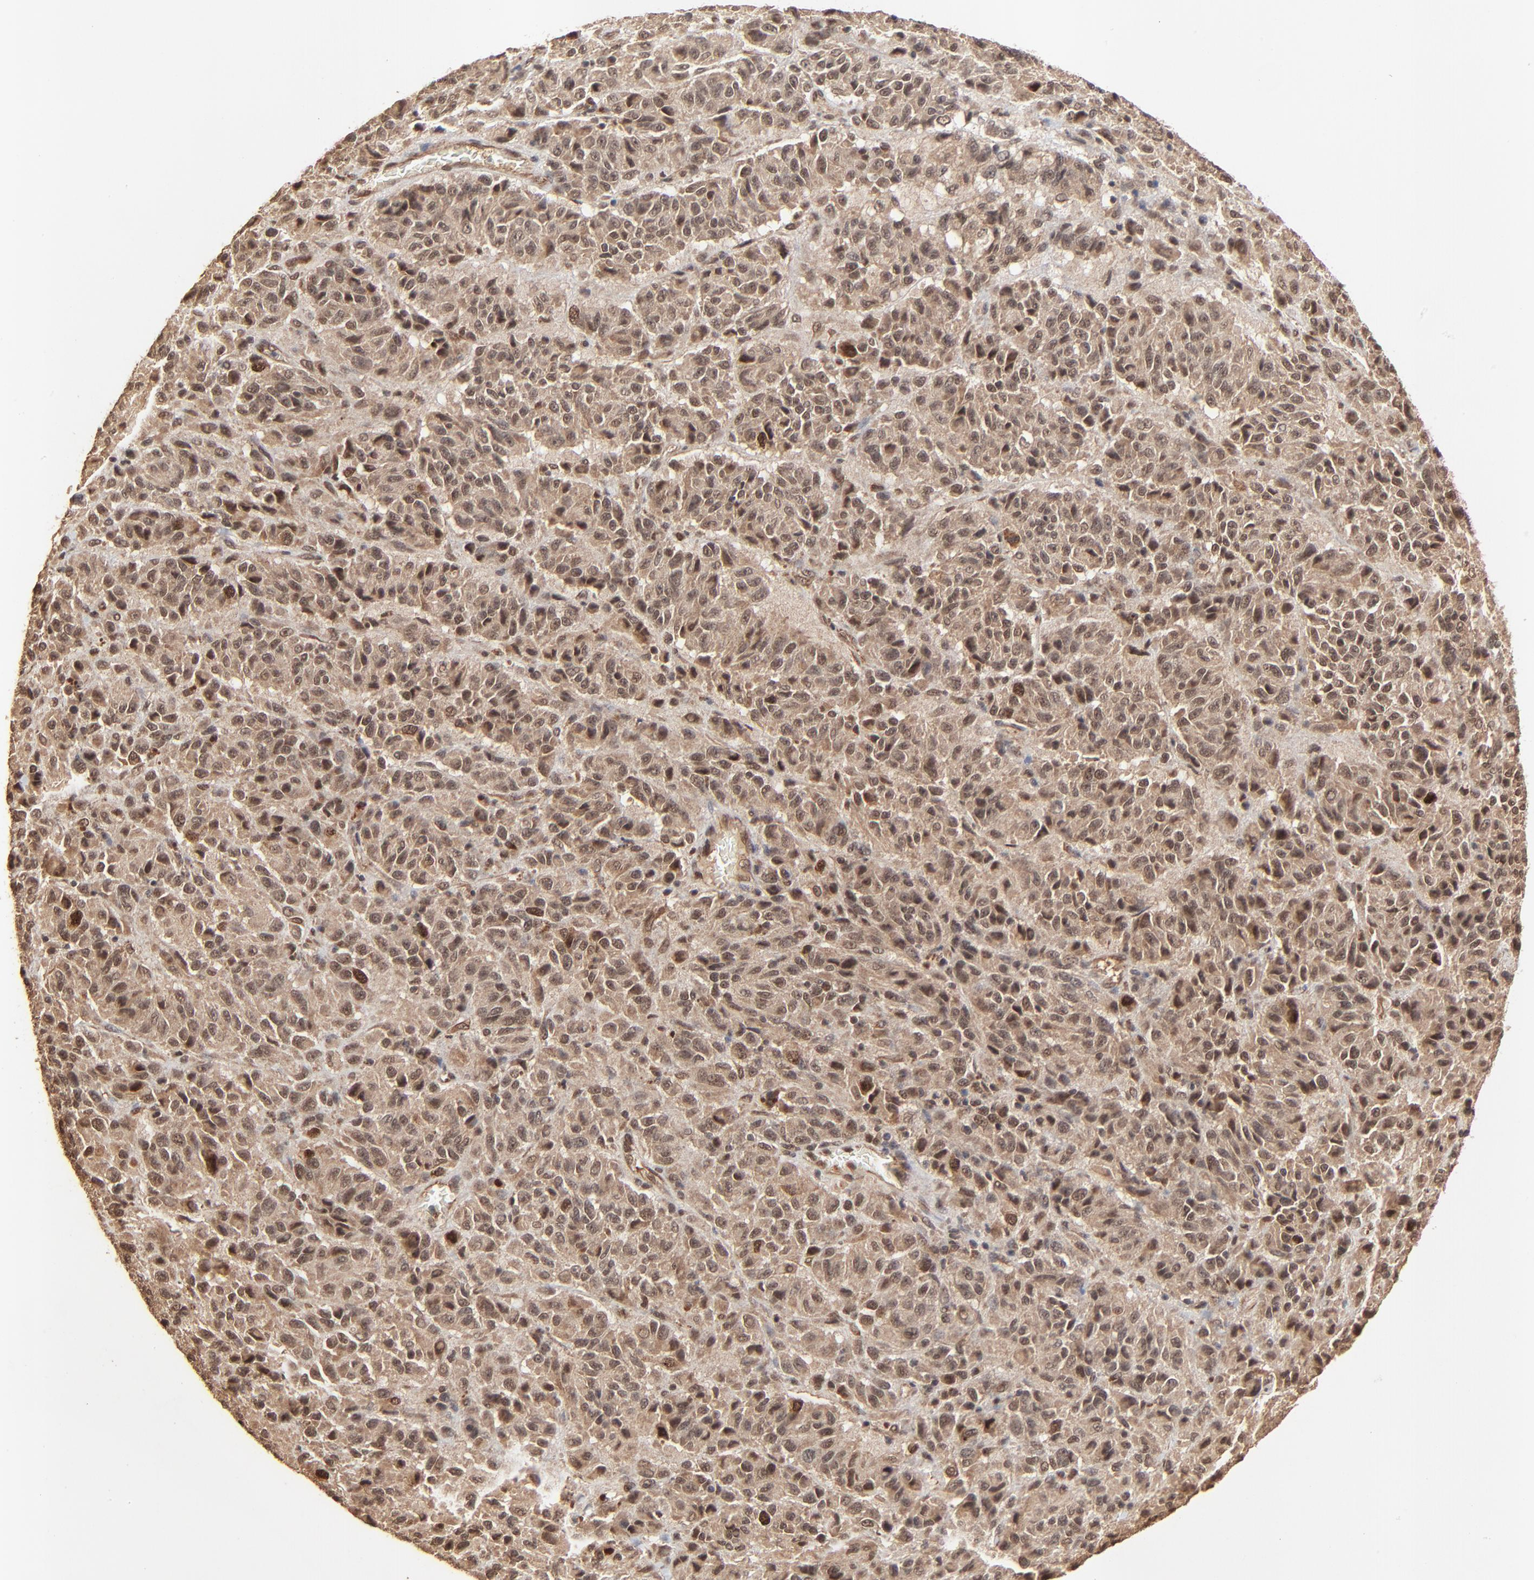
{"staining": {"intensity": "weak", "quantity": ">75%", "location": "cytoplasmic/membranous,nuclear"}, "tissue": "melanoma", "cell_type": "Tumor cells", "image_type": "cancer", "snomed": [{"axis": "morphology", "description": "Malignant melanoma, Metastatic site"}, {"axis": "topography", "description": "Lung"}], "caption": "IHC image of human melanoma stained for a protein (brown), which shows low levels of weak cytoplasmic/membranous and nuclear staining in approximately >75% of tumor cells.", "gene": "FAM227A", "patient": {"sex": "male", "age": 64}}